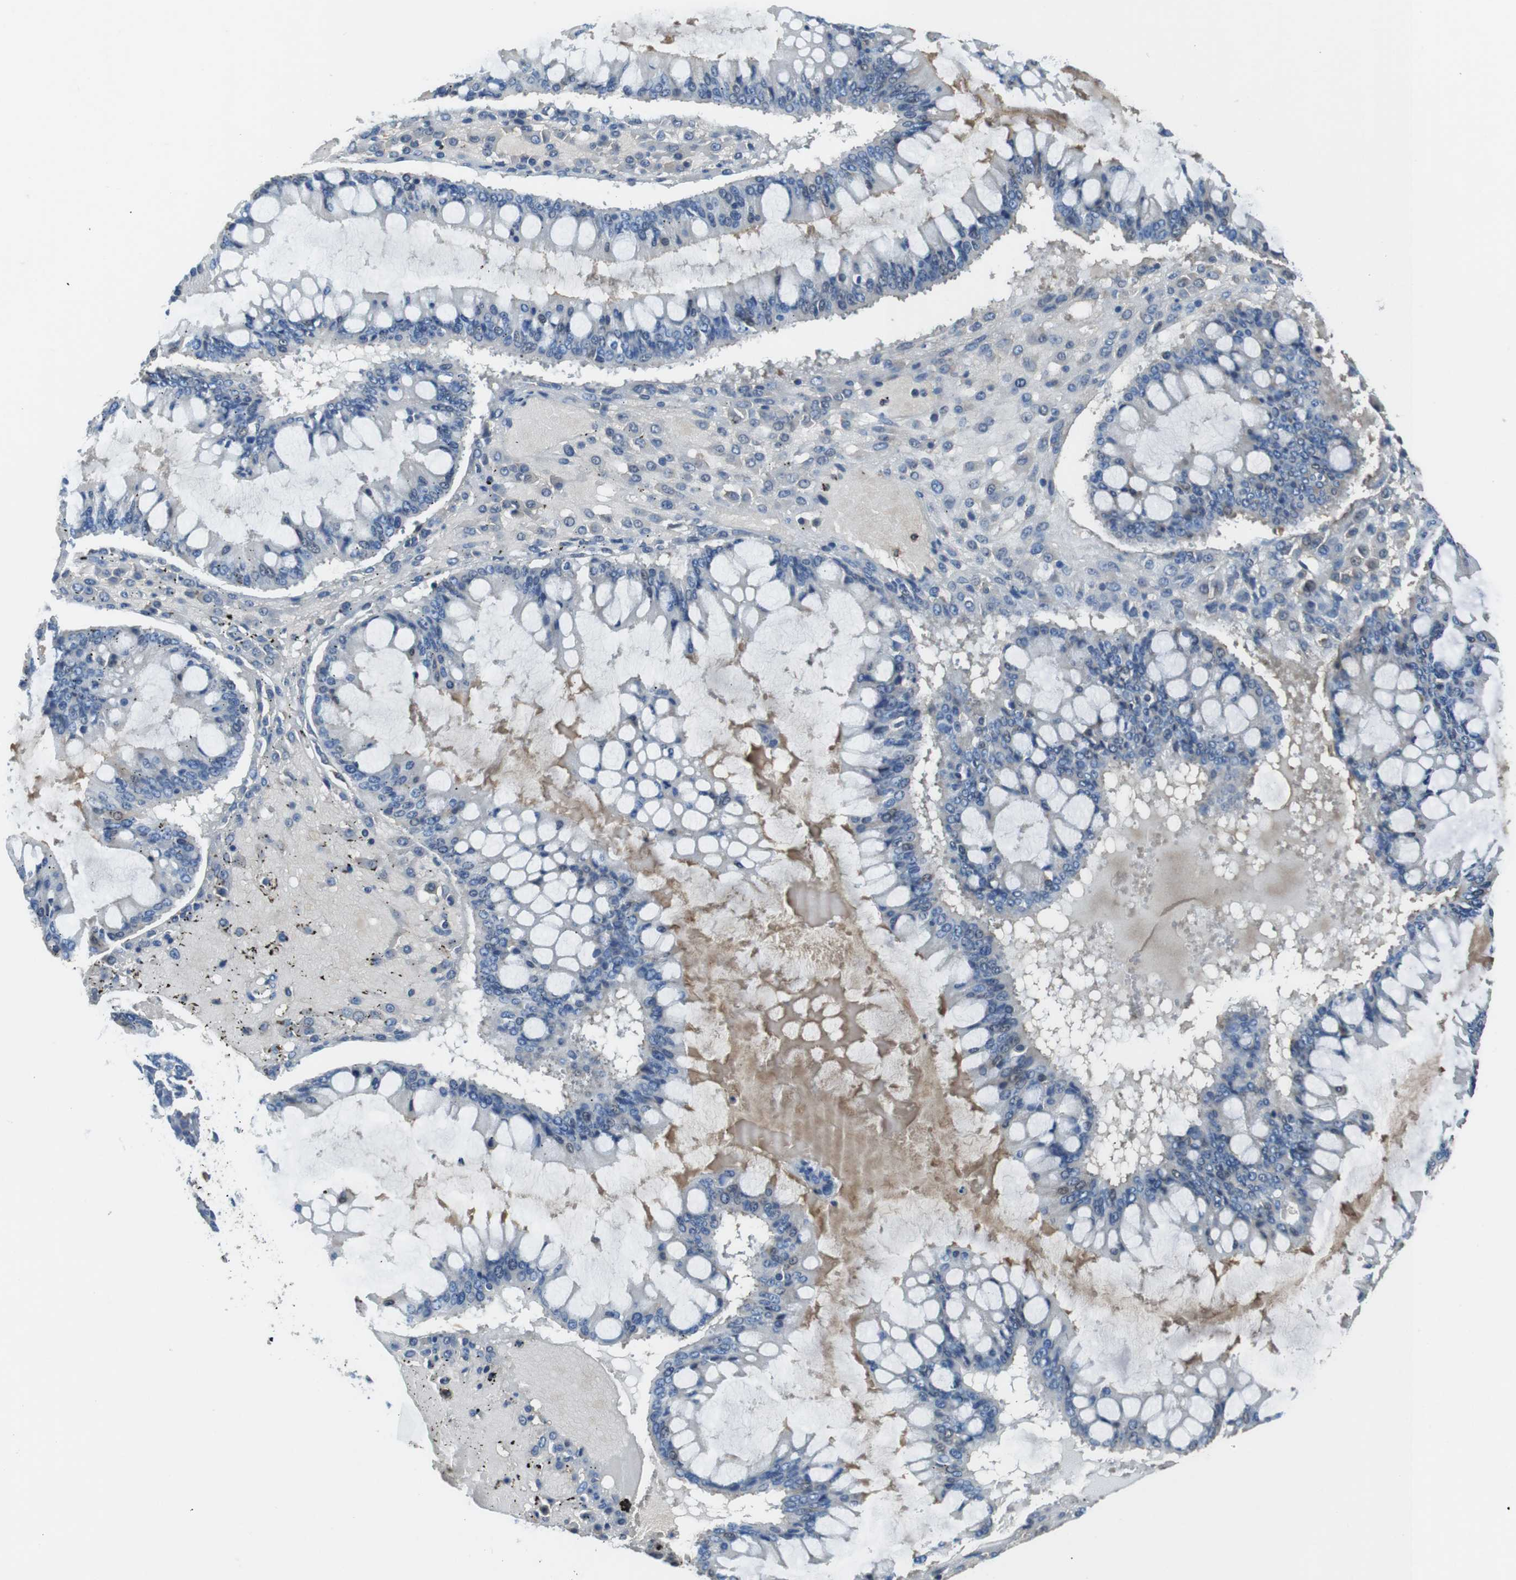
{"staining": {"intensity": "negative", "quantity": "none", "location": "none"}, "tissue": "ovarian cancer", "cell_type": "Tumor cells", "image_type": "cancer", "snomed": [{"axis": "morphology", "description": "Cystadenocarcinoma, mucinous, NOS"}, {"axis": "topography", "description": "Ovary"}], "caption": "Protein analysis of ovarian mucinous cystadenocarcinoma displays no significant positivity in tumor cells.", "gene": "TMPRSS15", "patient": {"sex": "female", "age": 73}}